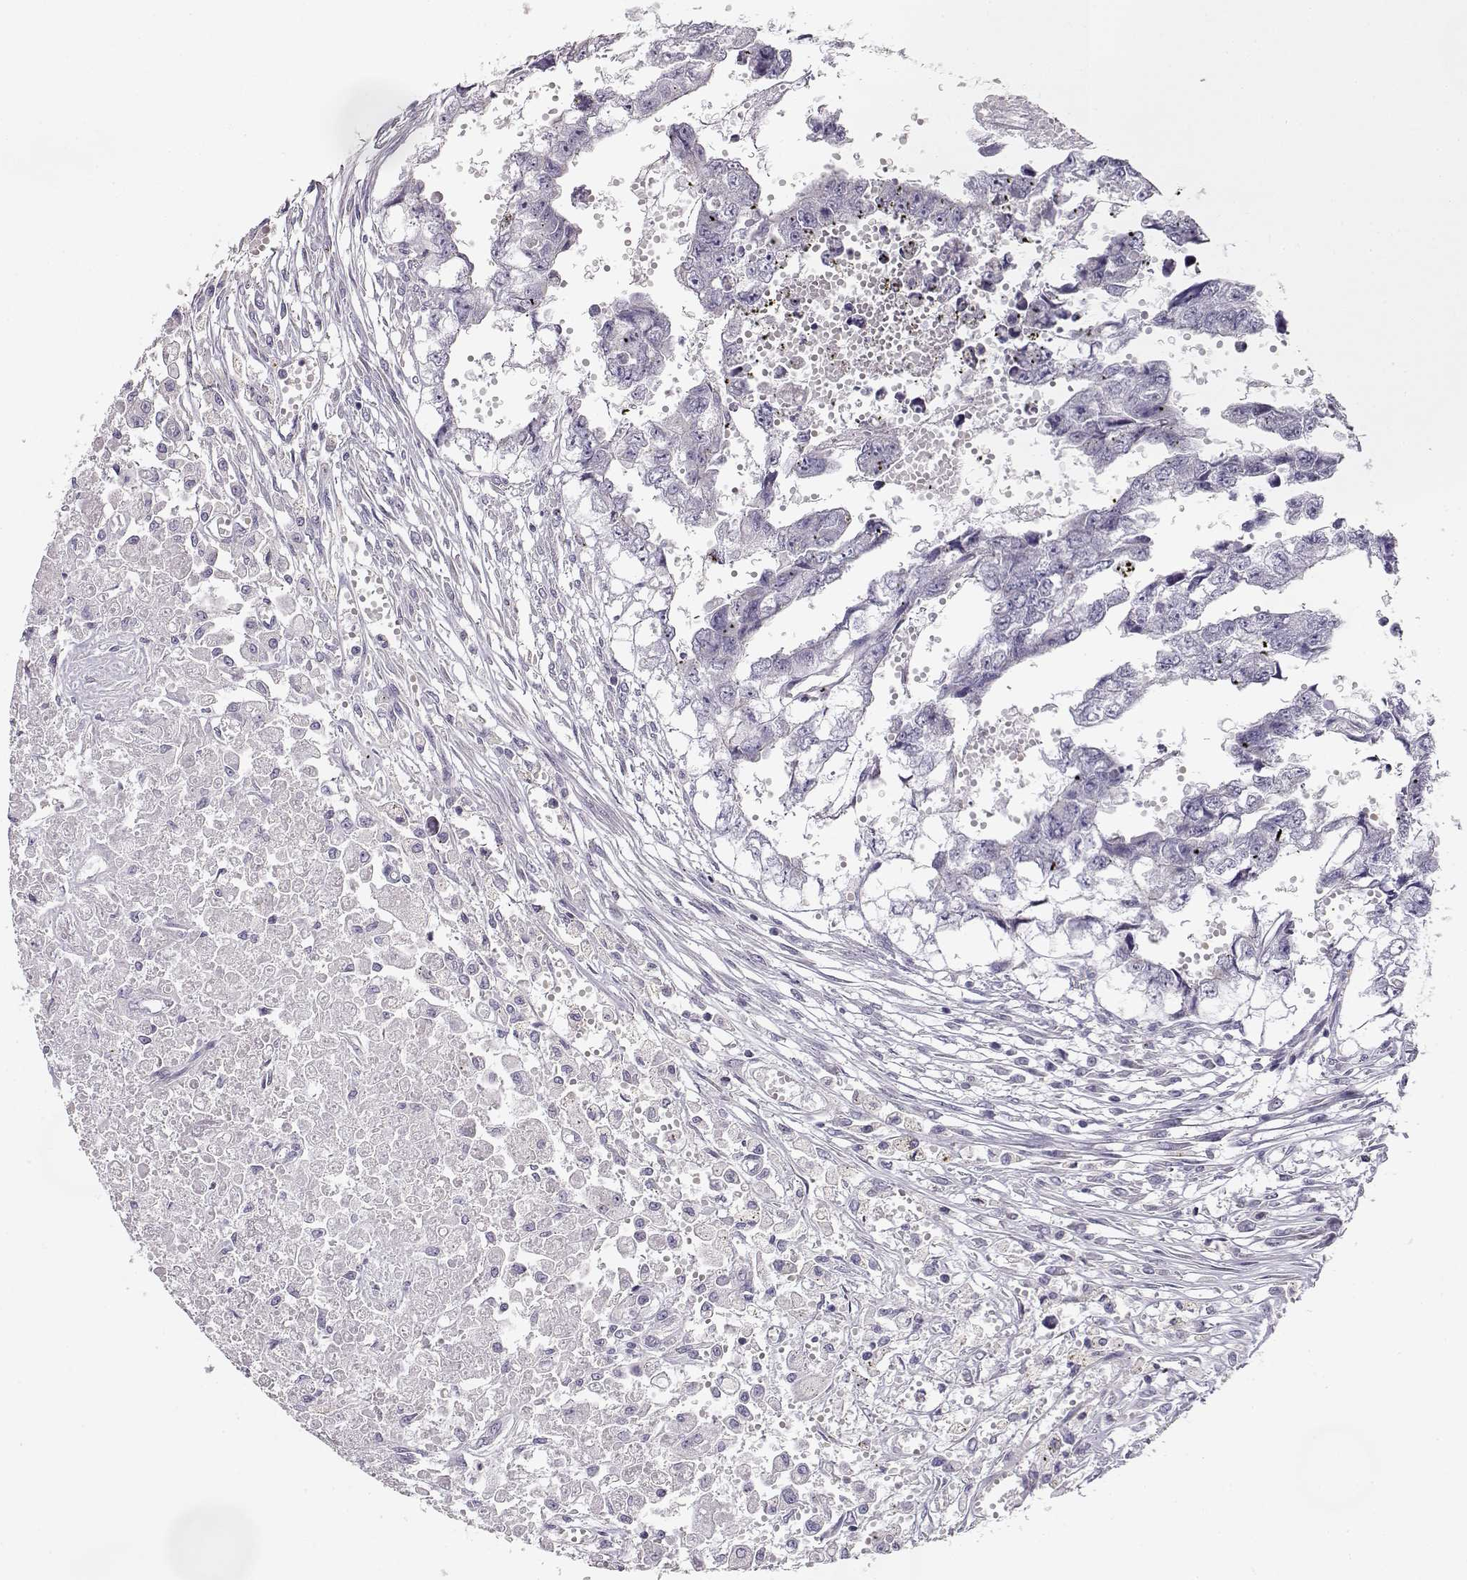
{"staining": {"intensity": "negative", "quantity": "none", "location": "none"}, "tissue": "testis cancer", "cell_type": "Tumor cells", "image_type": "cancer", "snomed": [{"axis": "morphology", "description": "Carcinoma, Embryonal, NOS"}, {"axis": "morphology", "description": "Teratoma, malignant, NOS"}, {"axis": "topography", "description": "Testis"}], "caption": "This is a image of immunohistochemistry (IHC) staining of testis malignant teratoma, which shows no expression in tumor cells.", "gene": "GLIPR1L2", "patient": {"sex": "male", "age": 44}}